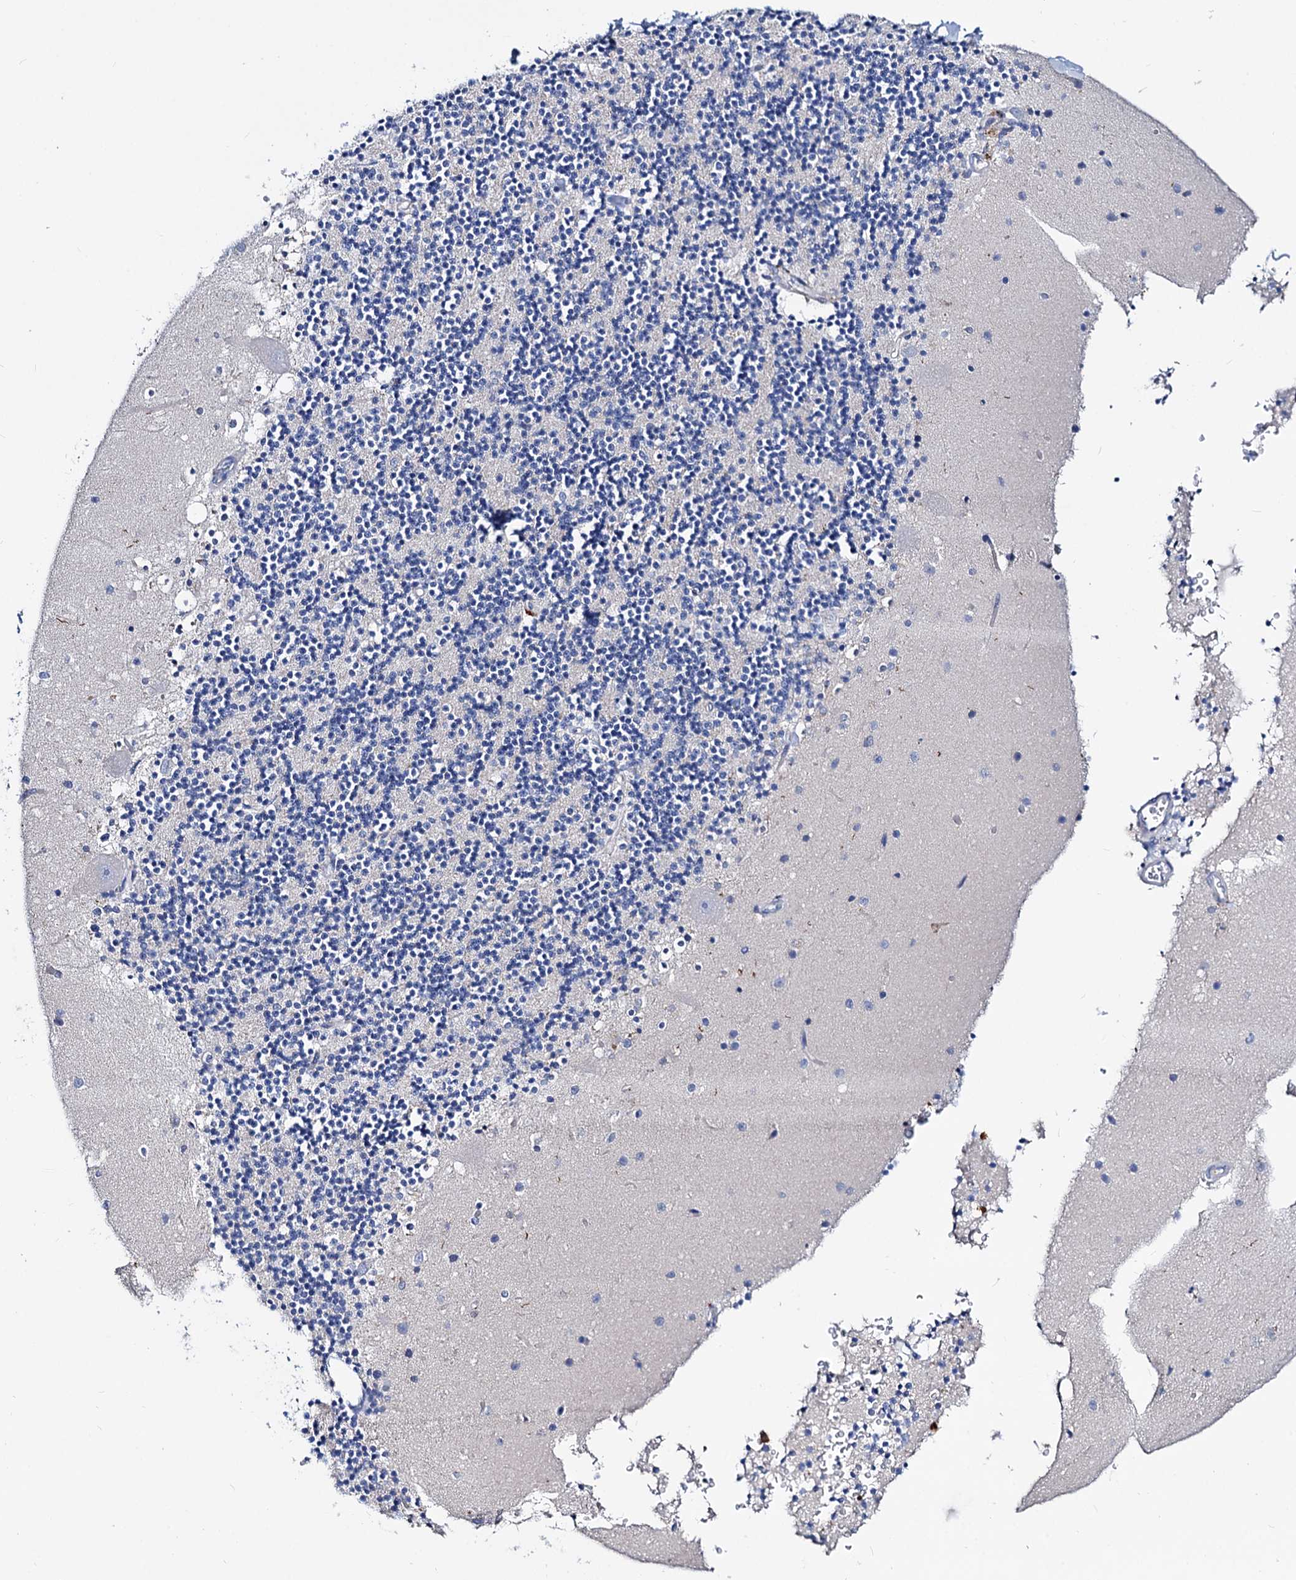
{"staining": {"intensity": "negative", "quantity": "none", "location": "none"}, "tissue": "cerebellum", "cell_type": "Cells in granular layer", "image_type": "normal", "snomed": [{"axis": "morphology", "description": "Normal tissue, NOS"}, {"axis": "topography", "description": "Cerebellum"}], "caption": "A photomicrograph of human cerebellum is negative for staining in cells in granular layer. (DAB (3,3'-diaminobenzidine) immunohistochemistry with hematoxylin counter stain).", "gene": "DYDC2", "patient": {"sex": "male", "age": 54}}